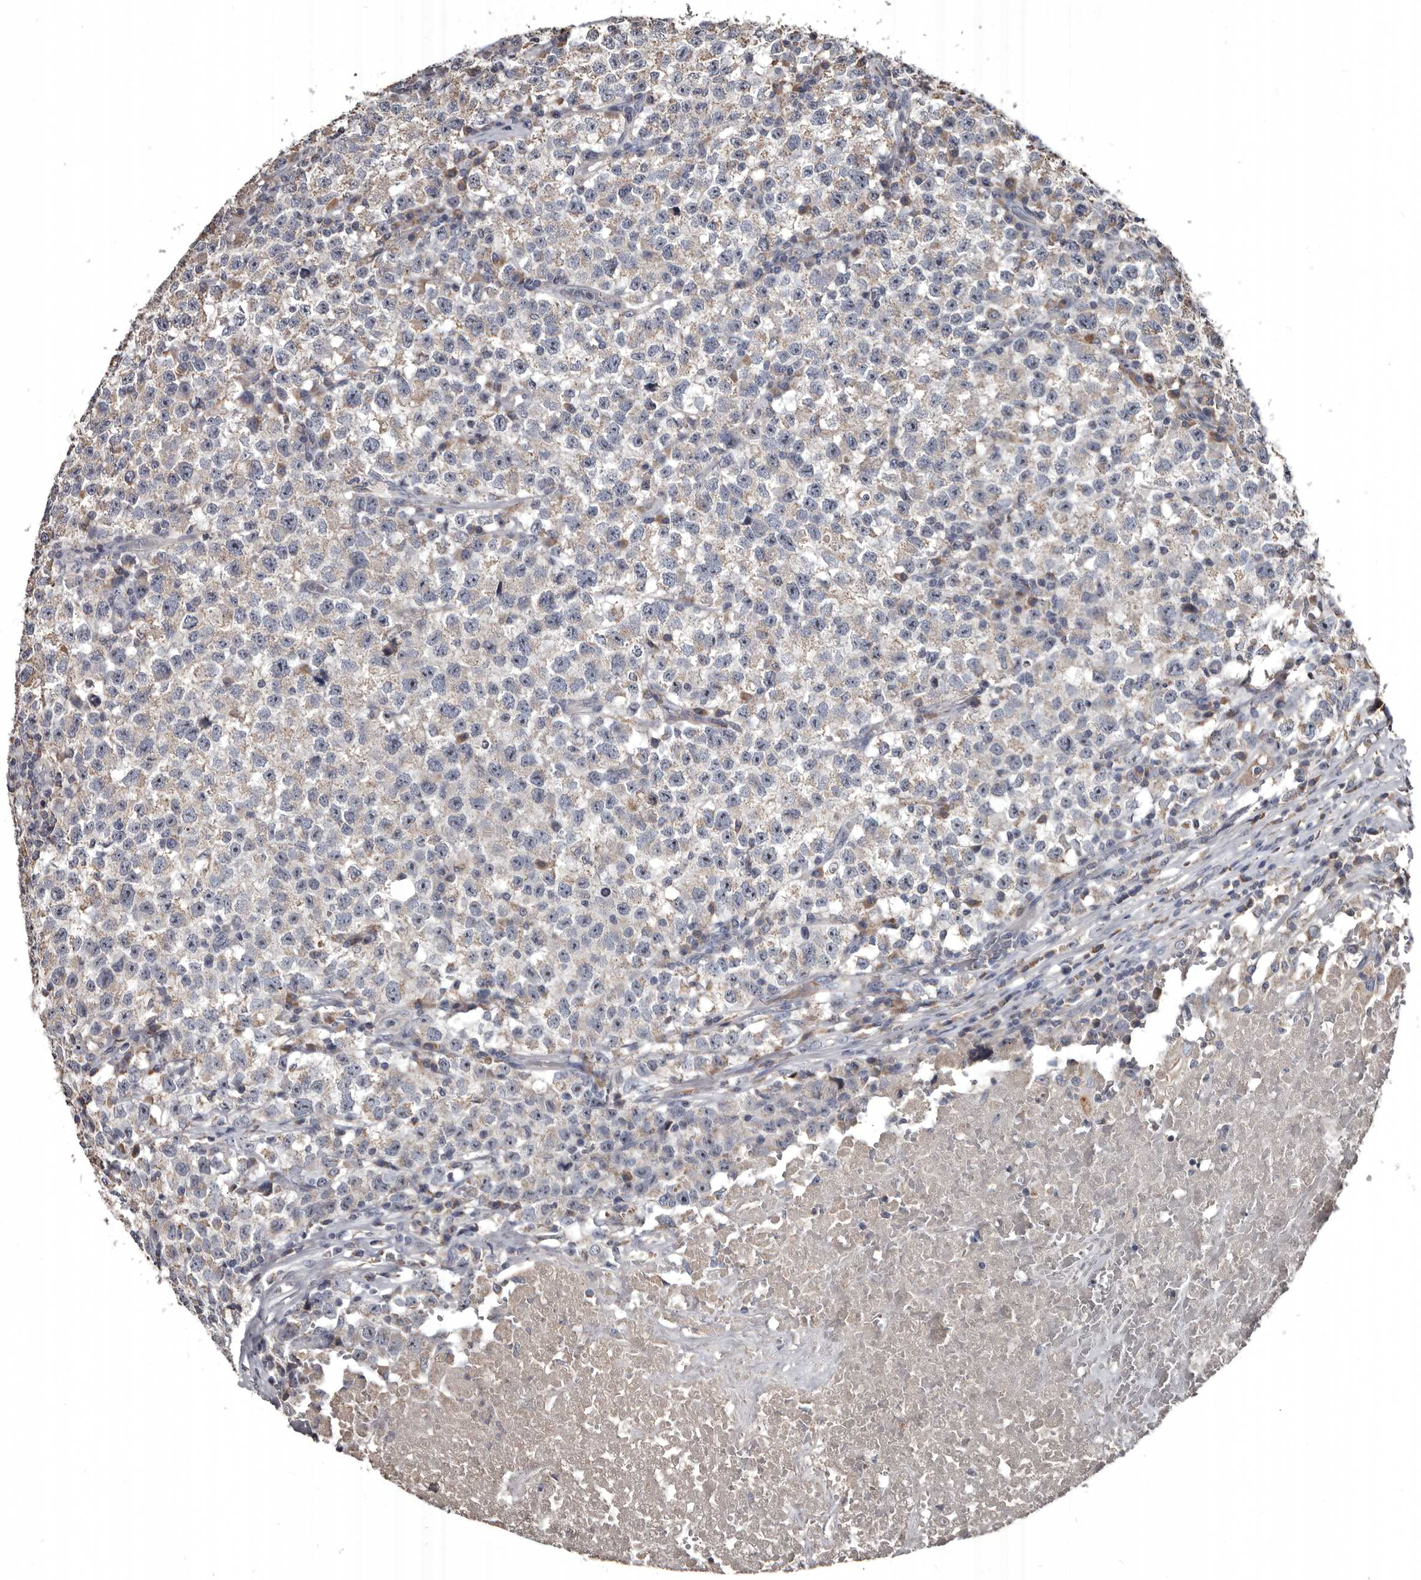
{"staining": {"intensity": "weak", "quantity": "<25%", "location": "cytoplasmic/membranous"}, "tissue": "testis cancer", "cell_type": "Tumor cells", "image_type": "cancer", "snomed": [{"axis": "morphology", "description": "Seminoma, NOS"}, {"axis": "topography", "description": "Testis"}], "caption": "Immunohistochemistry histopathology image of neoplastic tissue: testis cancer stained with DAB shows no significant protein expression in tumor cells.", "gene": "GREB1", "patient": {"sex": "male", "age": 22}}